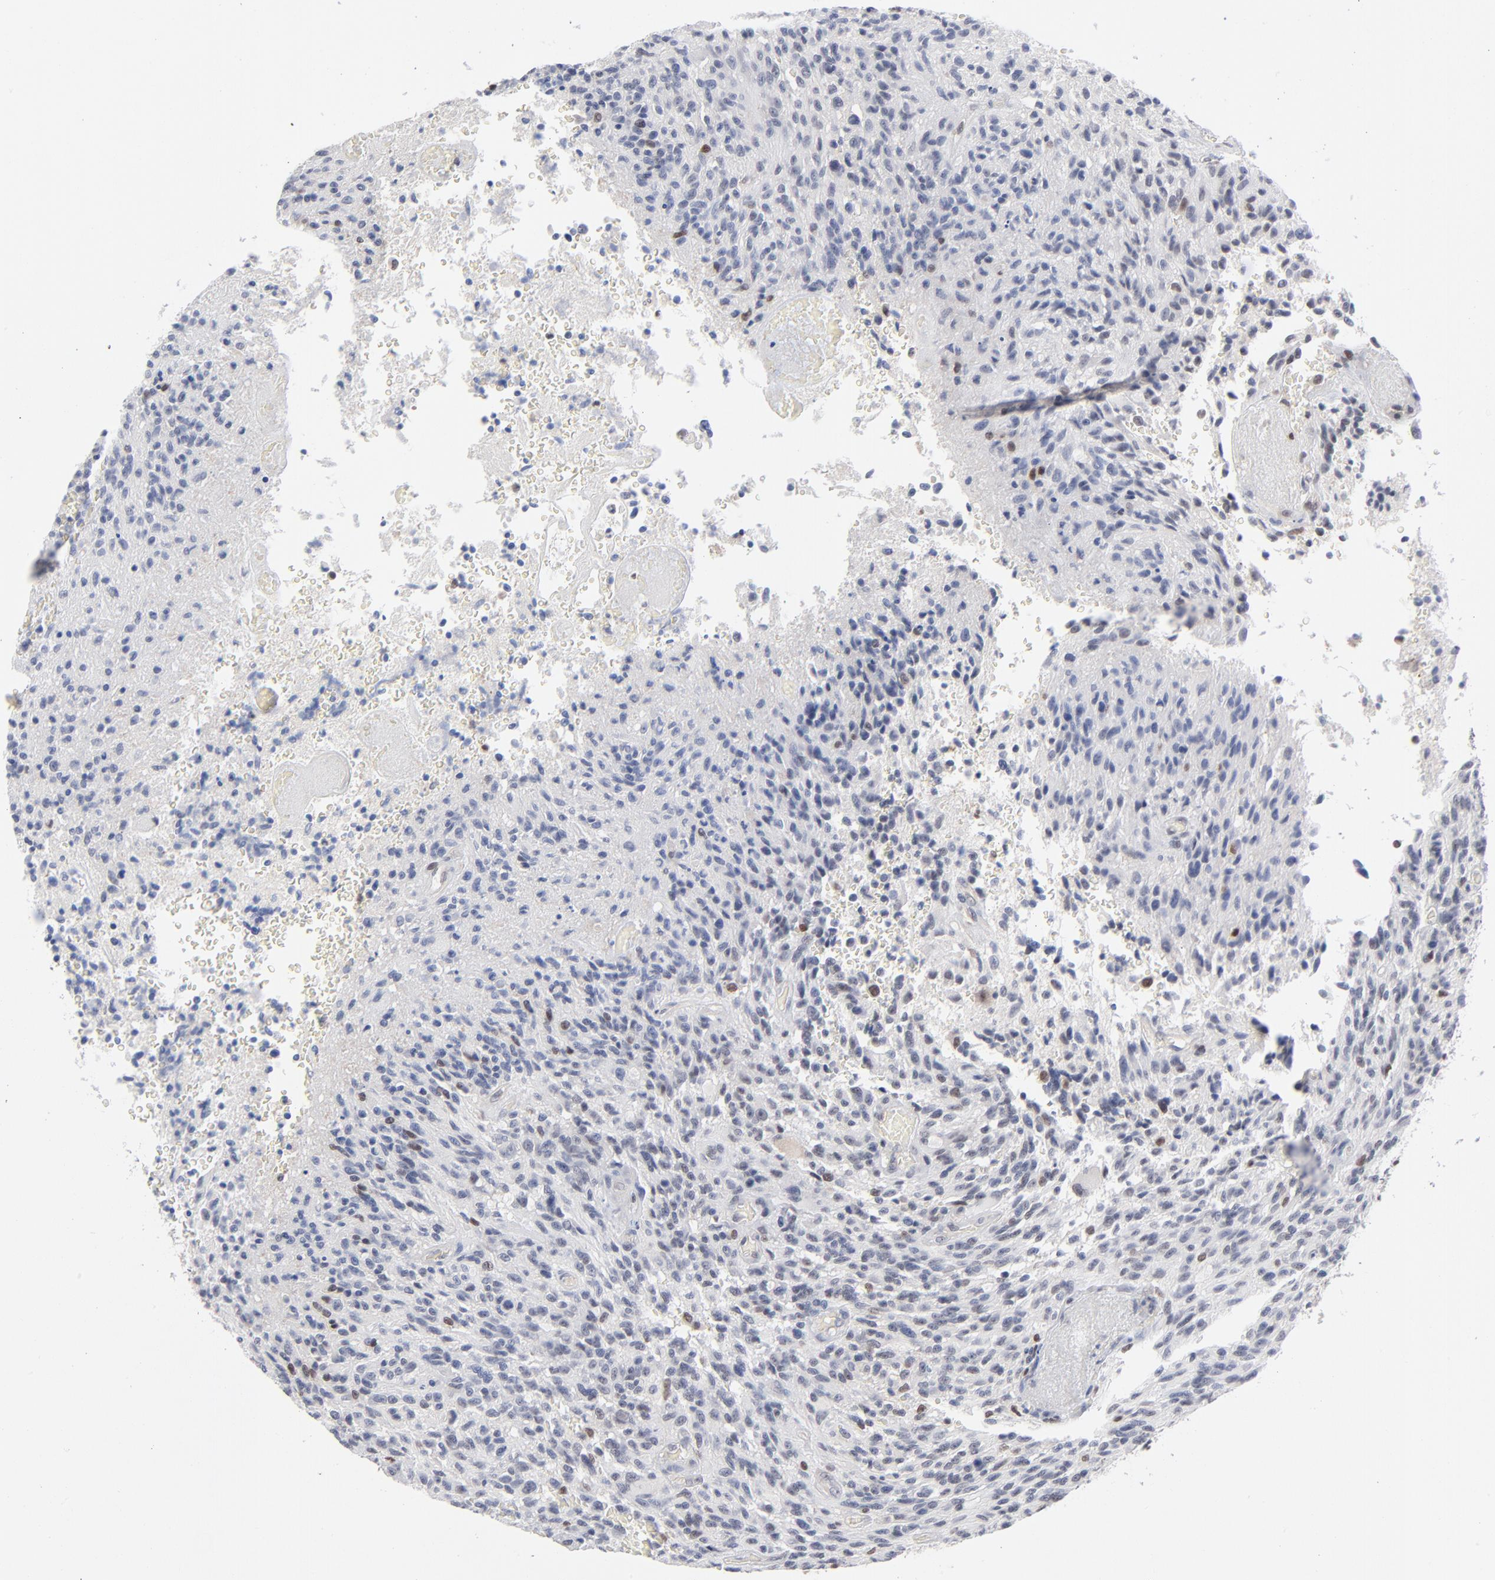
{"staining": {"intensity": "negative", "quantity": "none", "location": "none"}, "tissue": "glioma", "cell_type": "Tumor cells", "image_type": "cancer", "snomed": [{"axis": "morphology", "description": "Normal tissue, NOS"}, {"axis": "morphology", "description": "Glioma, malignant, High grade"}, {"axis": "topography", "description": "Cerebral cortex"}], "caption": "The photomicrograph displays no staining of tumor cells in high-grade glioma (malignant).", "gene": "MAX", "patient": {"sex": "male", "age": 56}}